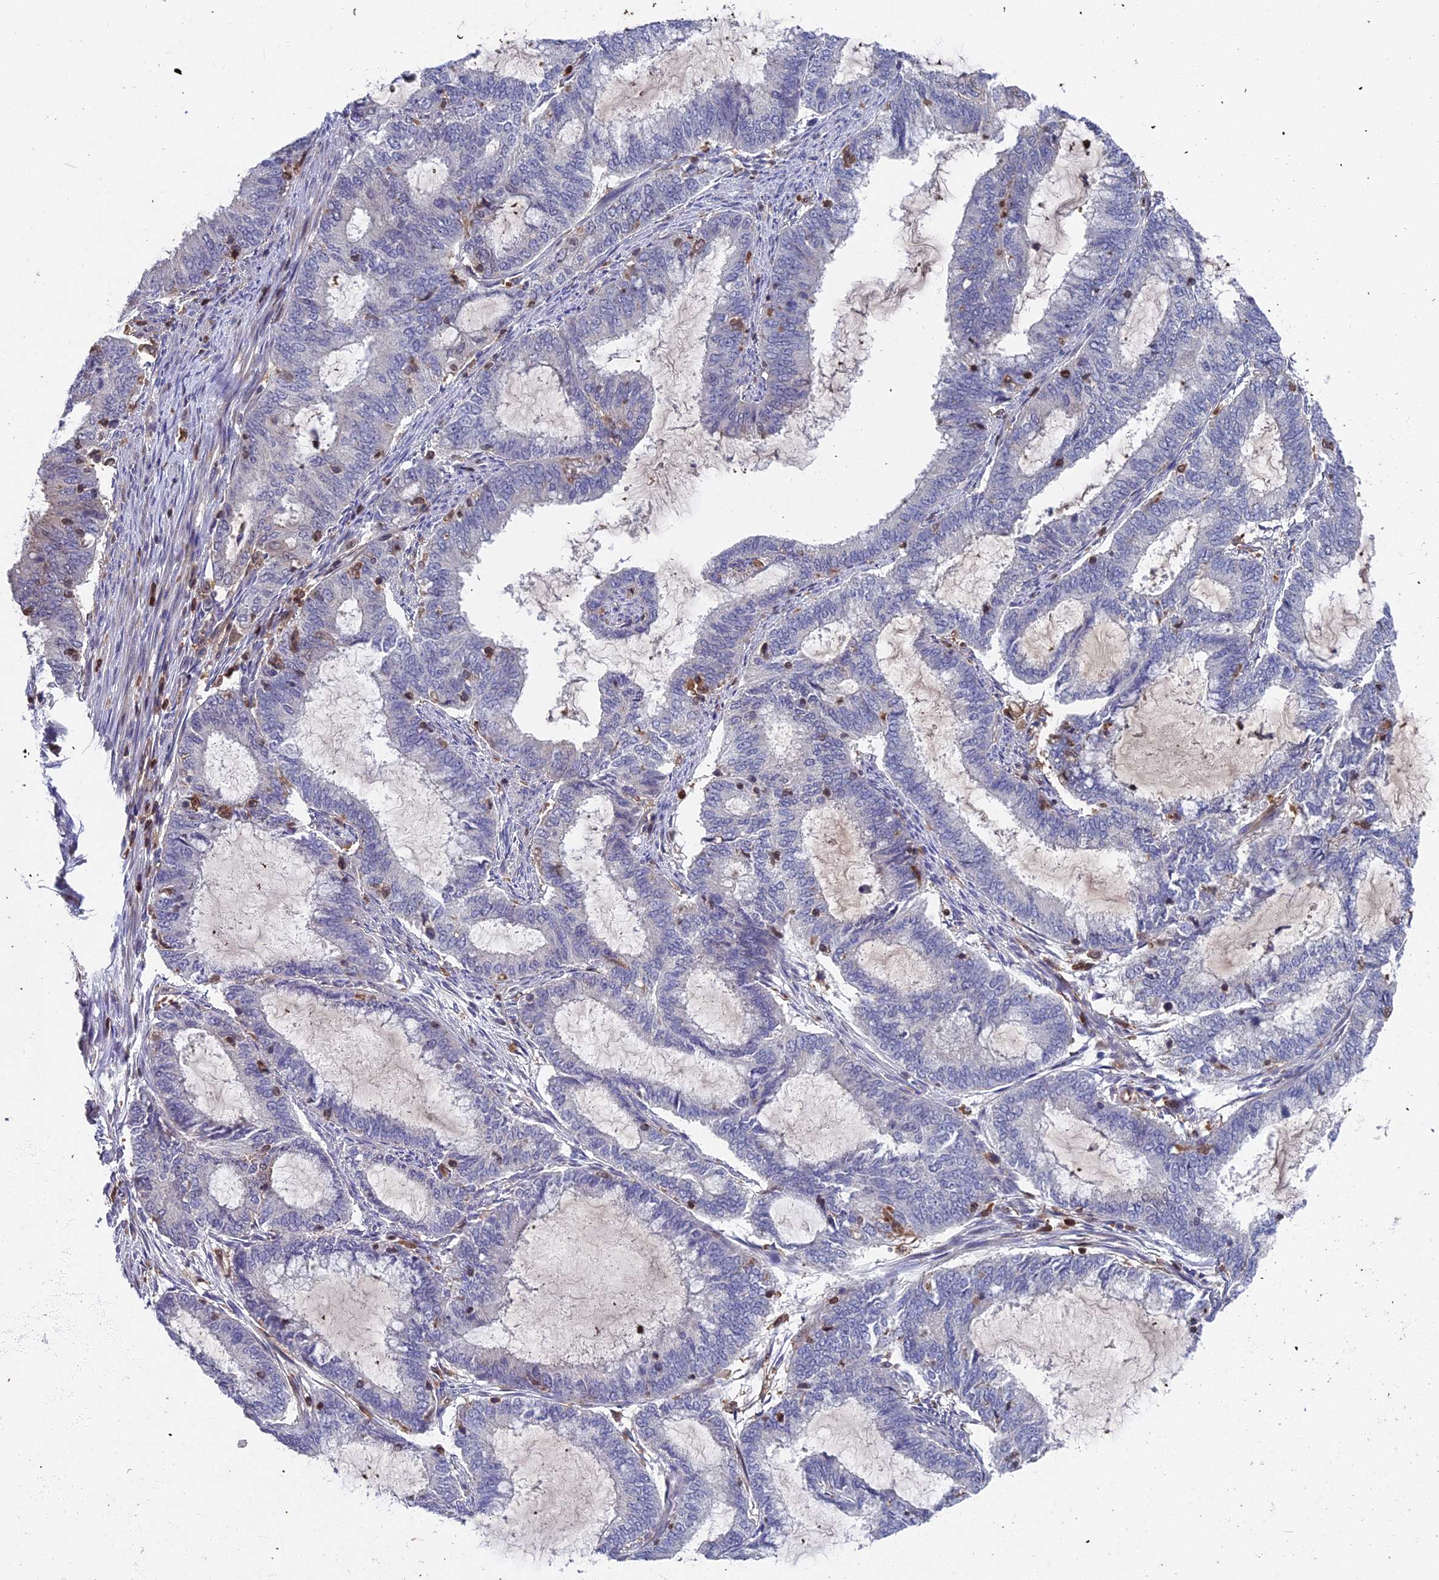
{"staining": {"intensity": "moderate", "quantity": "<25%", "location": "cytoplasmic/membranous,nuclear"}, "tissue": "endometrial cancer", "cell_type": "Tumor cells", "image_type": "cancer", "snomed": [{"axis": "morphology", "description": "Adenocarcinoma, NOS"}, {"axis": "topography", "description": "Endometrium"}], "caption": "This is a photomicrograph of immunohistochemistry (IHC) staining of endometrial adenocarcinoma, which shows moderate positivity in the cytoplasmic/membranous and nuclear of tumor cells.", "gene": "GALK2", "patient": {"sex": "female", "age": 51}}